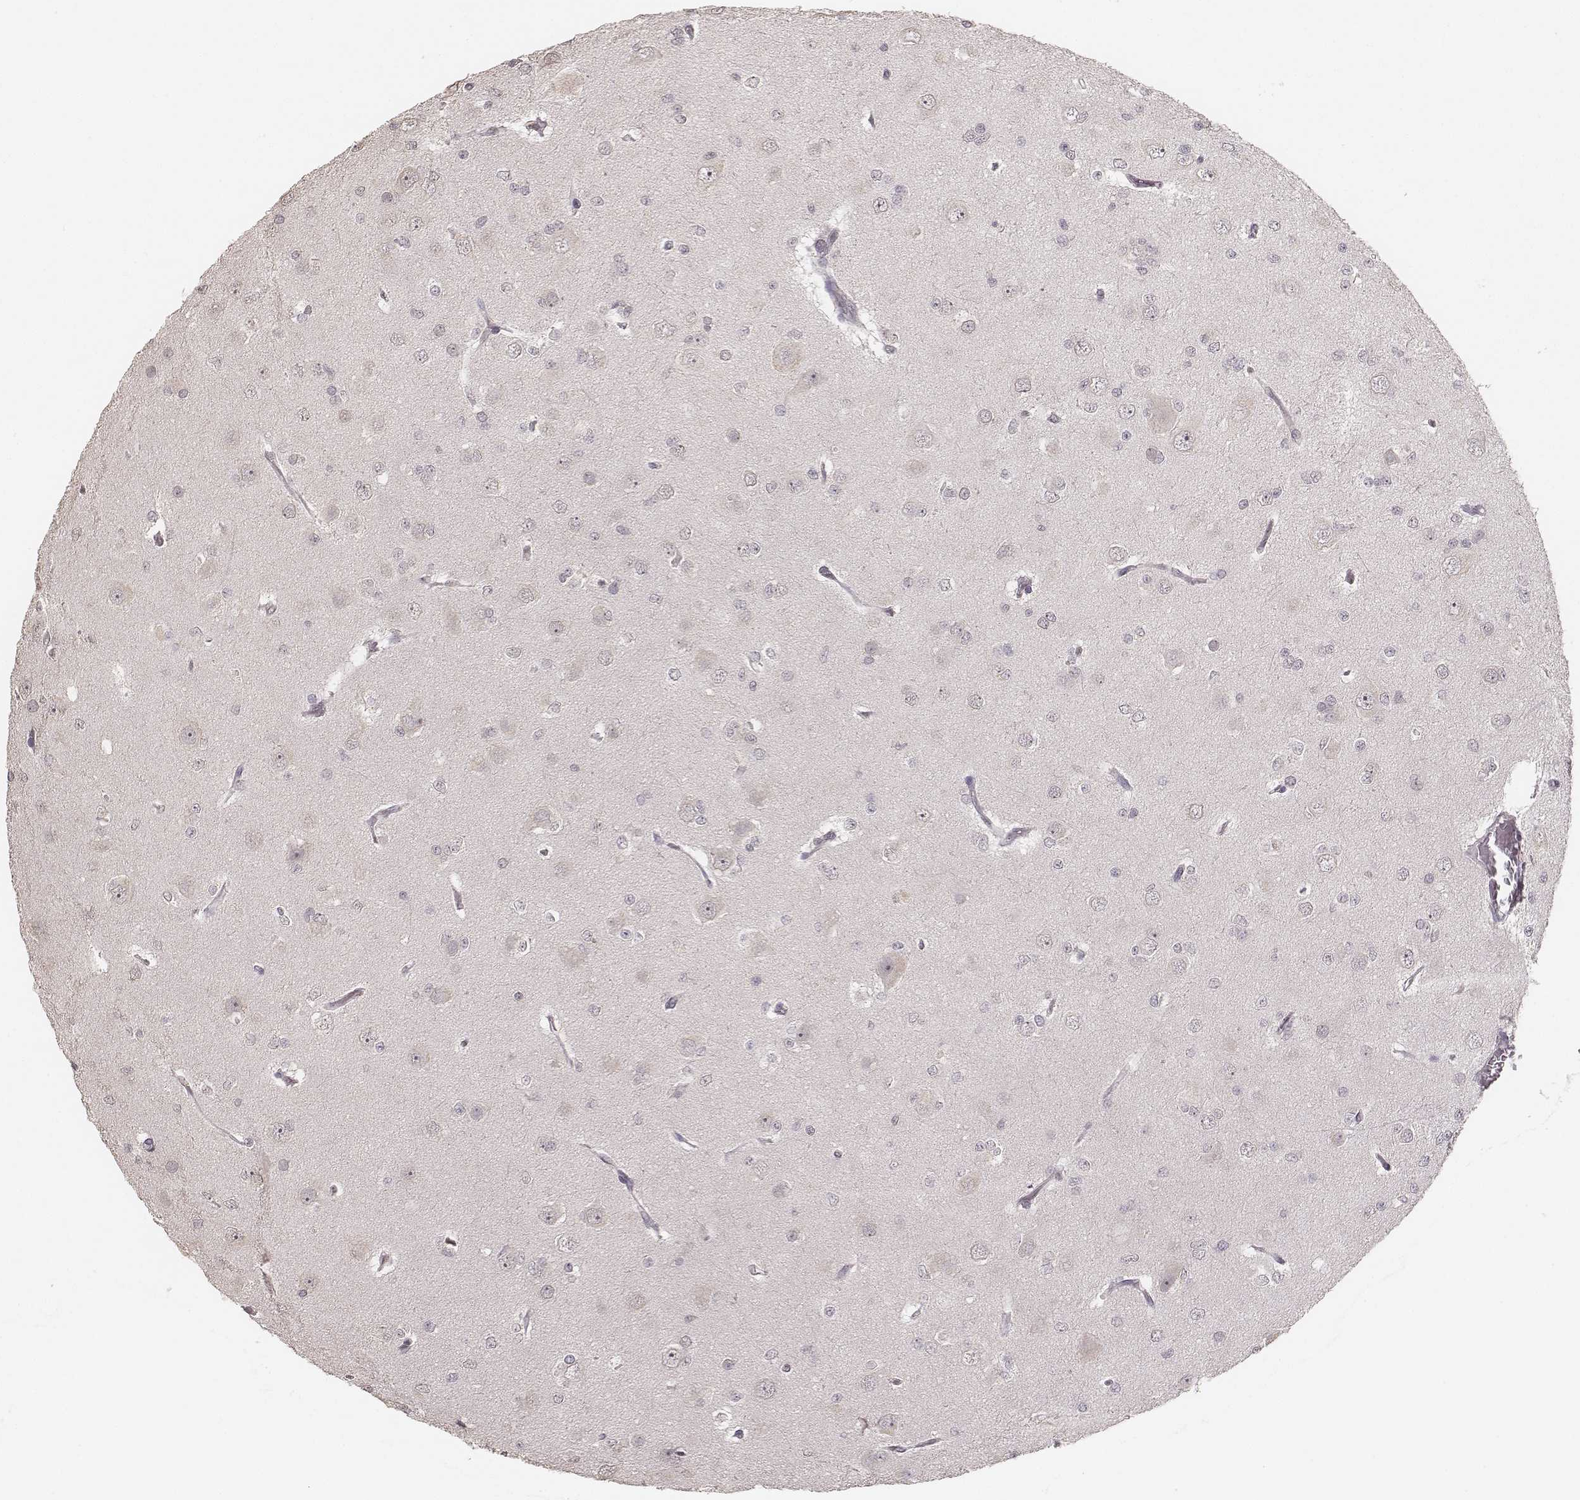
{"staining": {"intensity": "negative", "quantity": "none", "location": "none"}, "tissue": "glioma", "cell_type": "Tumor cells", "image_type": "cancer", "snomed": [{"axis": "morphology", "description": "Glioma, malignant, Low grade"}, {"axis": "topography", "description": "Brain"}], "caption": "Immunohistochemistry of human malignant low-grade glioma demonstrates no positivity in tumor cells.", "gene": "LY6K", "patient": {"sex": "male", "age": 27}}